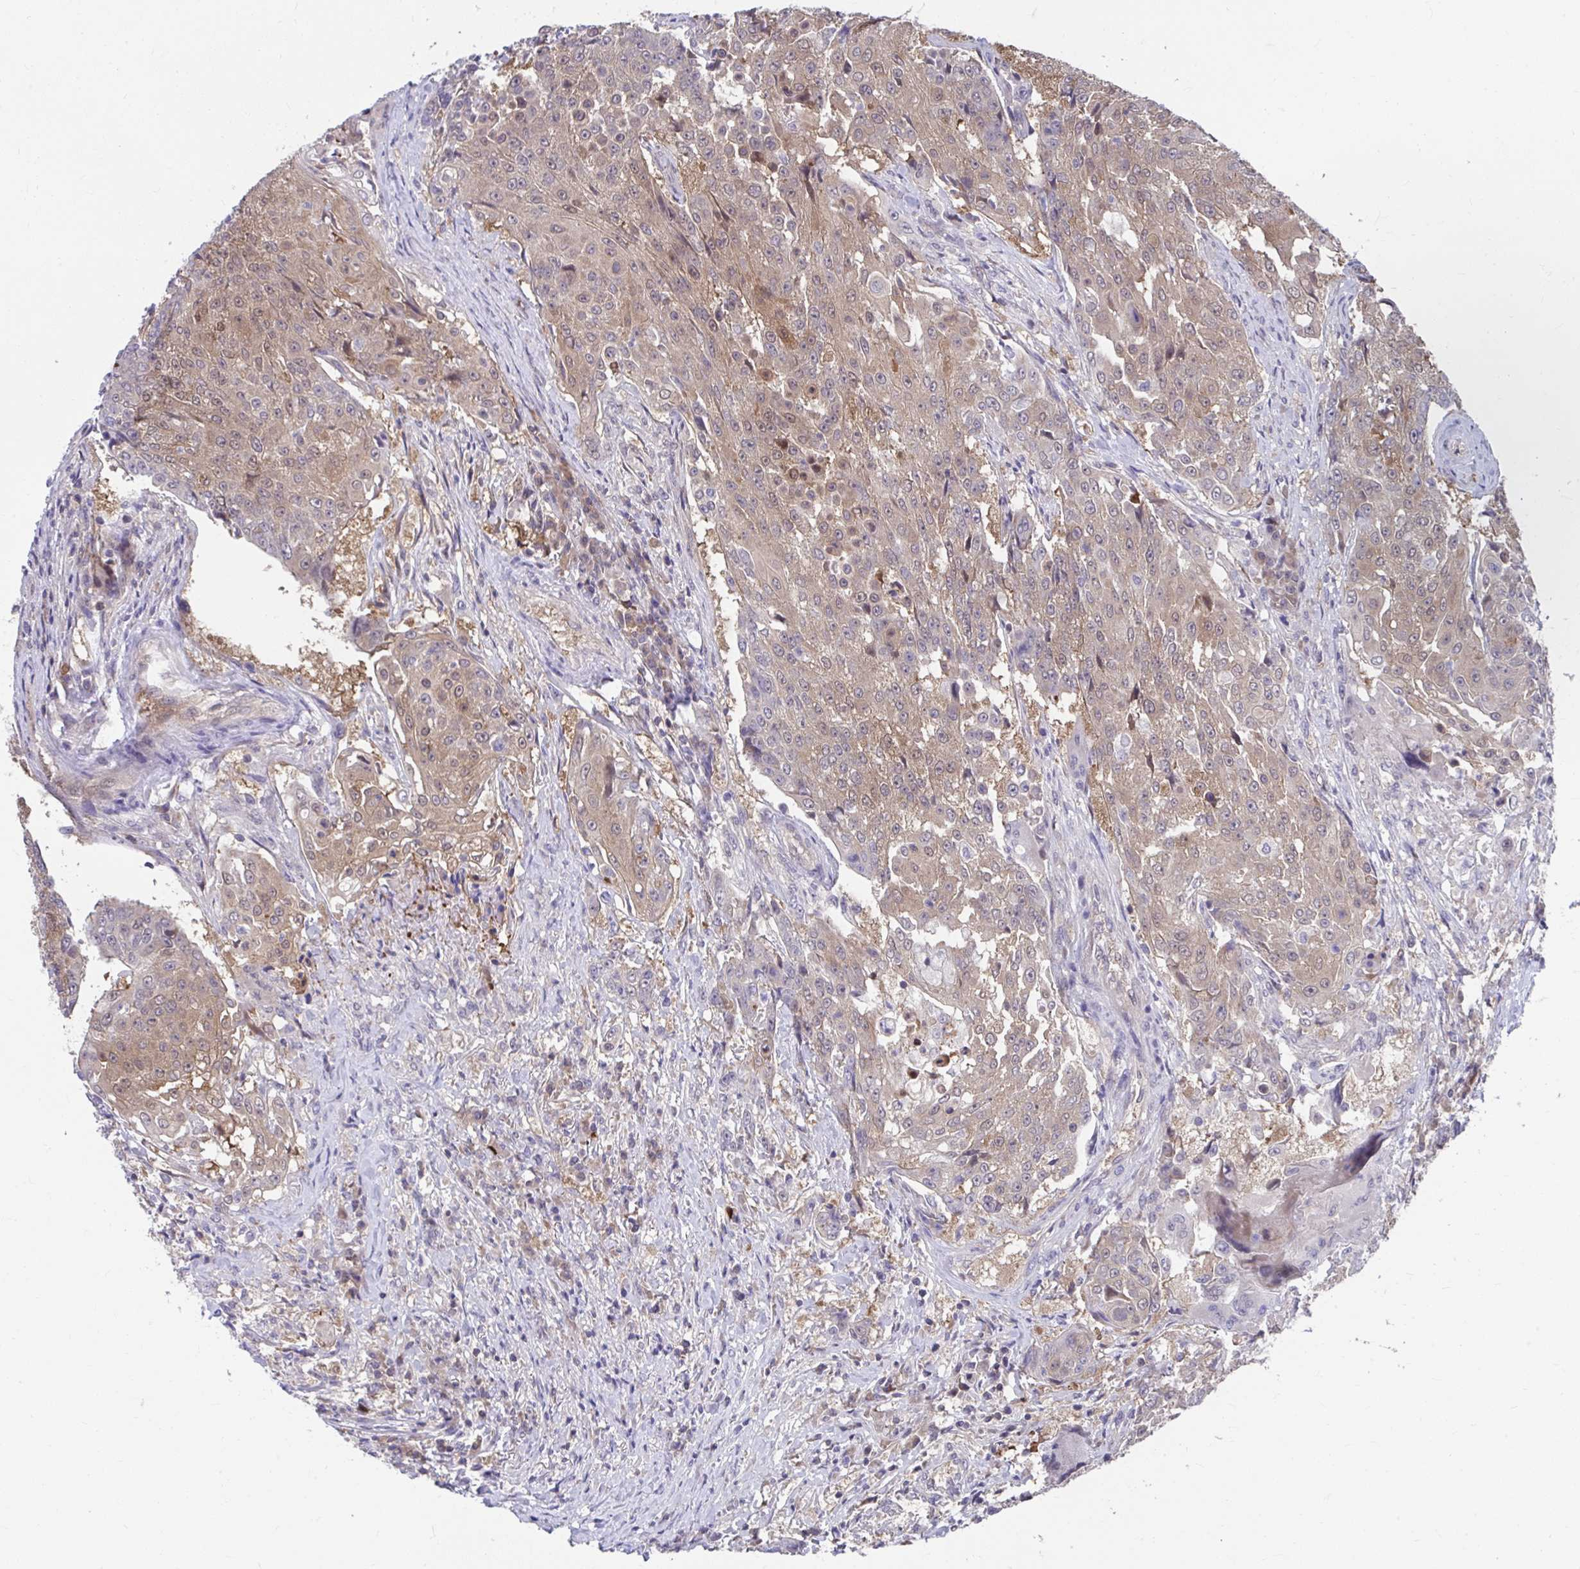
{"staining": {"intensity": "weak", "quantity": ">75%", "location": "cytoplasmic/membranous"}, "tissue": "urothelial cancer", "cell_type": "Tumor cells", "image_type": "cancer", "snomed": [{"axis": "morphology", "description": "Urothelial carcinoma, High grade"}, {"axis": "topography", "description": "Urinary bladder"}], "caption": "This histopathology image displays urothelial cancer stained with immunohistochemistry to label a protein in brown. The cytoplasmic/membranous of tumor cells show weak positivity for the protein. Nuclei are counter-stained blue.", "gene": "PCDHB7", "patient": {"sex": "female", "age": 63}}